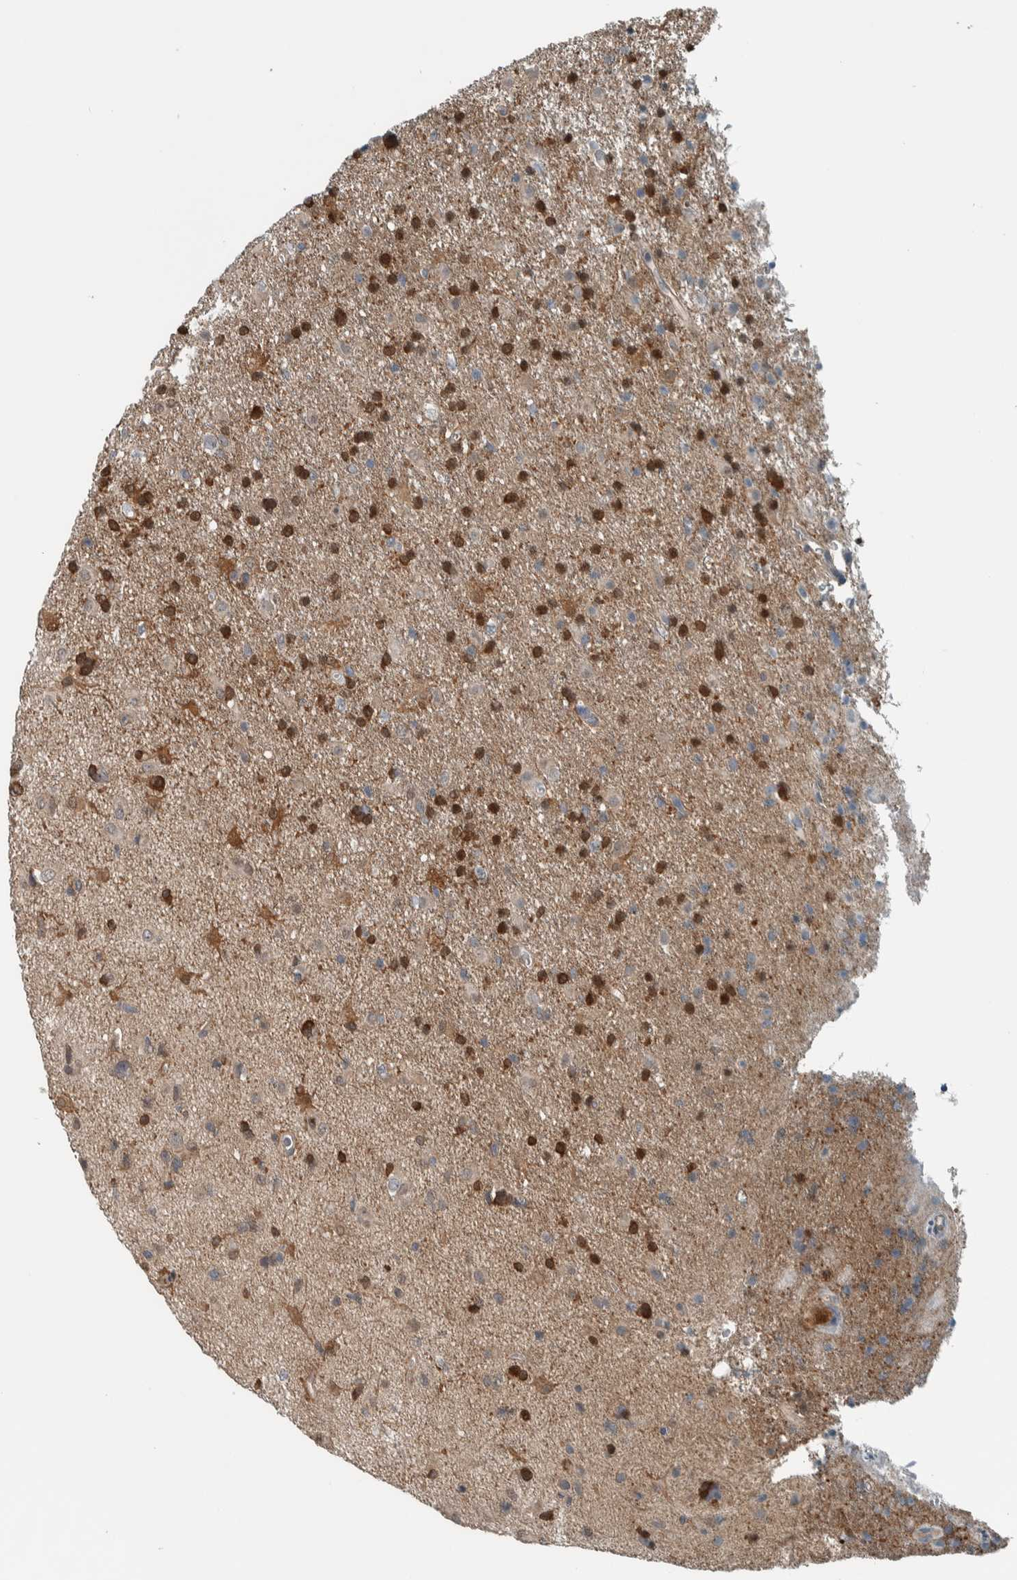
{"staining": {"intensity": "negative", "quantity": "none", "location": "none"}, "tissue": "glioma", "cell_type": "Tumor cells", "image_type": "cancer", "snomed": [{"axis": "morphology", "description": "Glioma, malignant, Low grade"}, {"axis": "topography", "description": "Brain"}], "caption": "The IHC photomicrograph has no significant positivity in tumor cells of malignant low-grade glioma tissue.", "gene": "ALAD", "patient": {"sex": "male", "age": 65}}